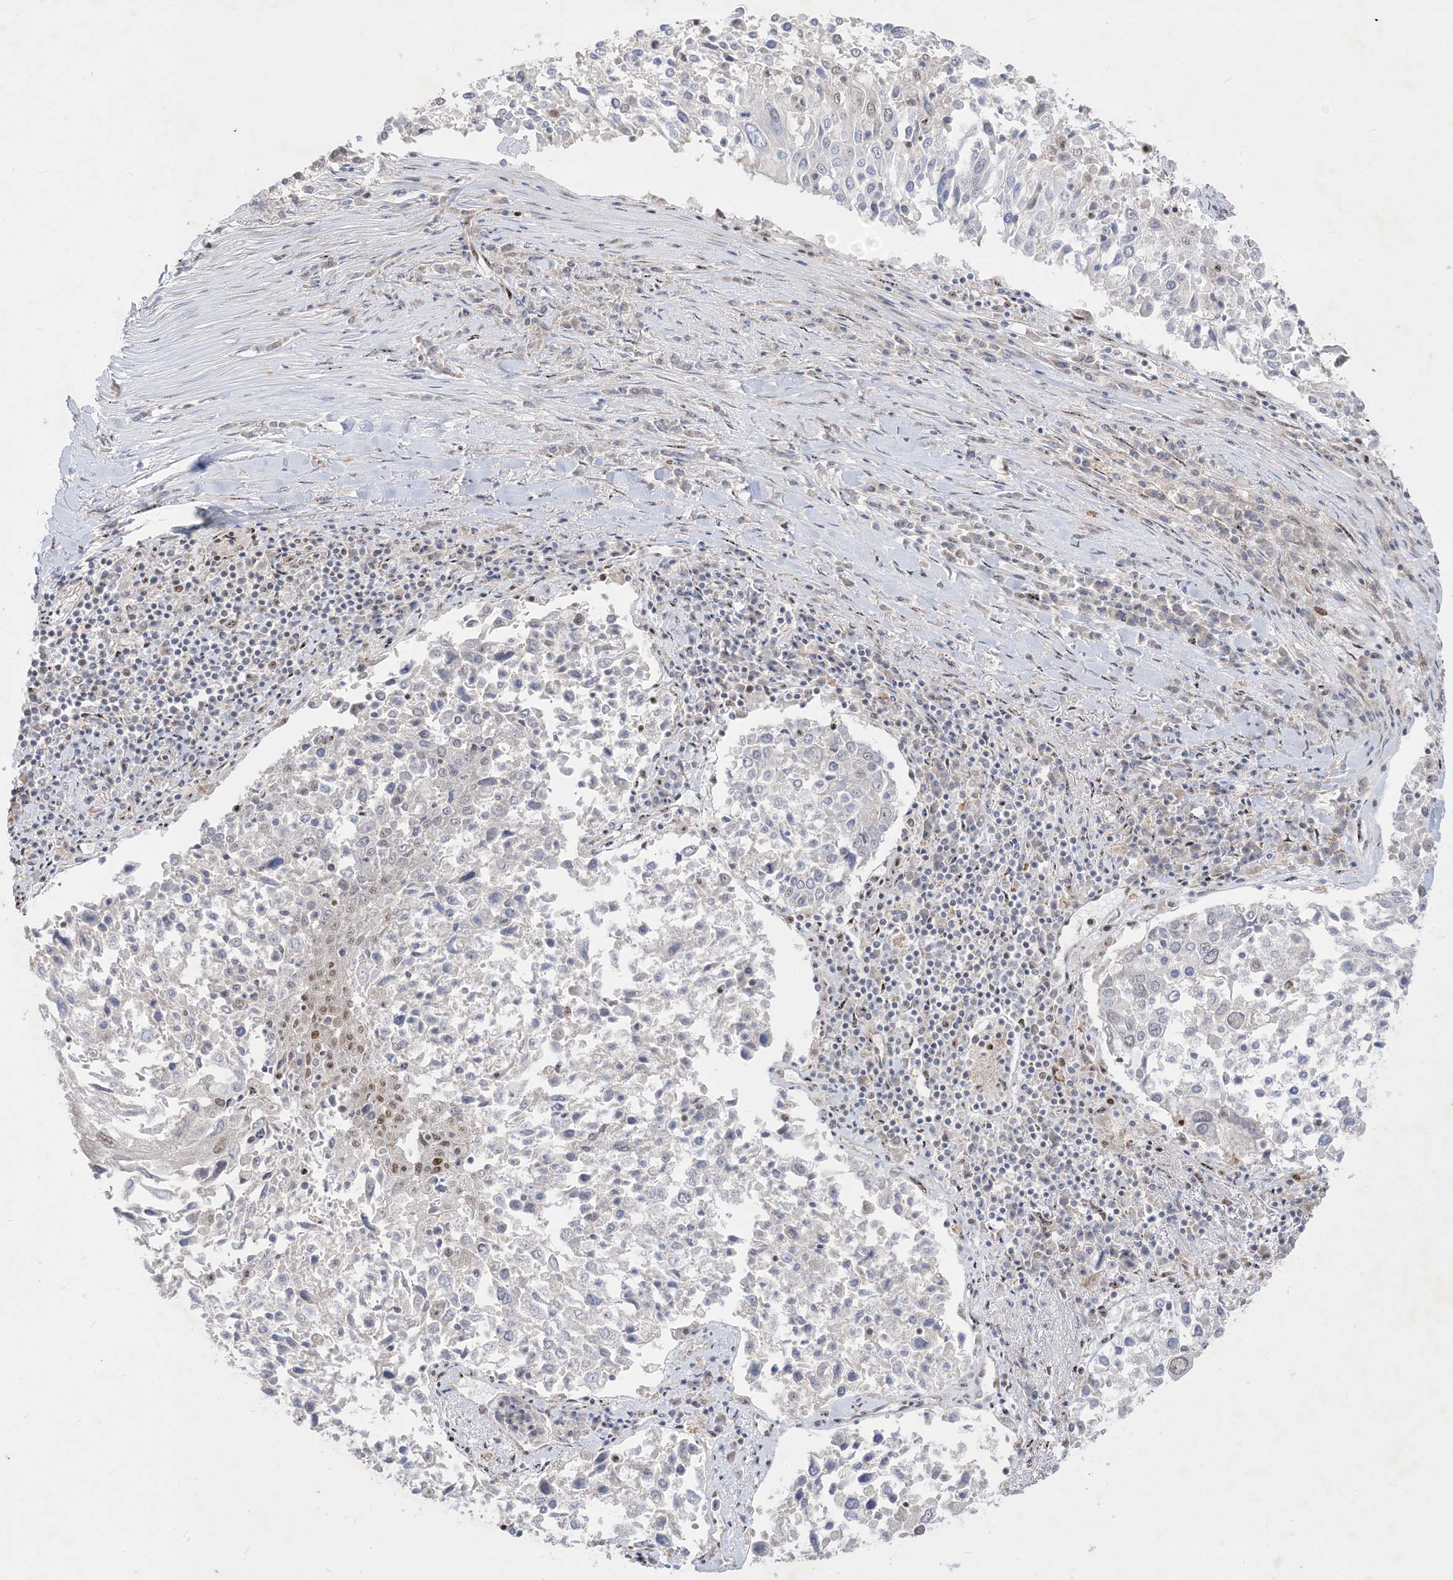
{"staining": {"intensity": "negative", "quantity": "none", "location": "none"}, "tissue": "lung cancer", "cell_type": "Tumor cells", "image_type": "cancer", "snomed": [{"axis": "morphology", "description": "Squamous cell carcinoma, NOS"}, {"axis": "topography", "description": "Lung"}], "caption": "Human lung cancer (squamous cell carcinoma) stained for a protein using immunohistochemistry (IHC) reveals no expression in tumor cells.", "gene": "BHLHE40", "patient": {"sex": "male", "age": 65}}